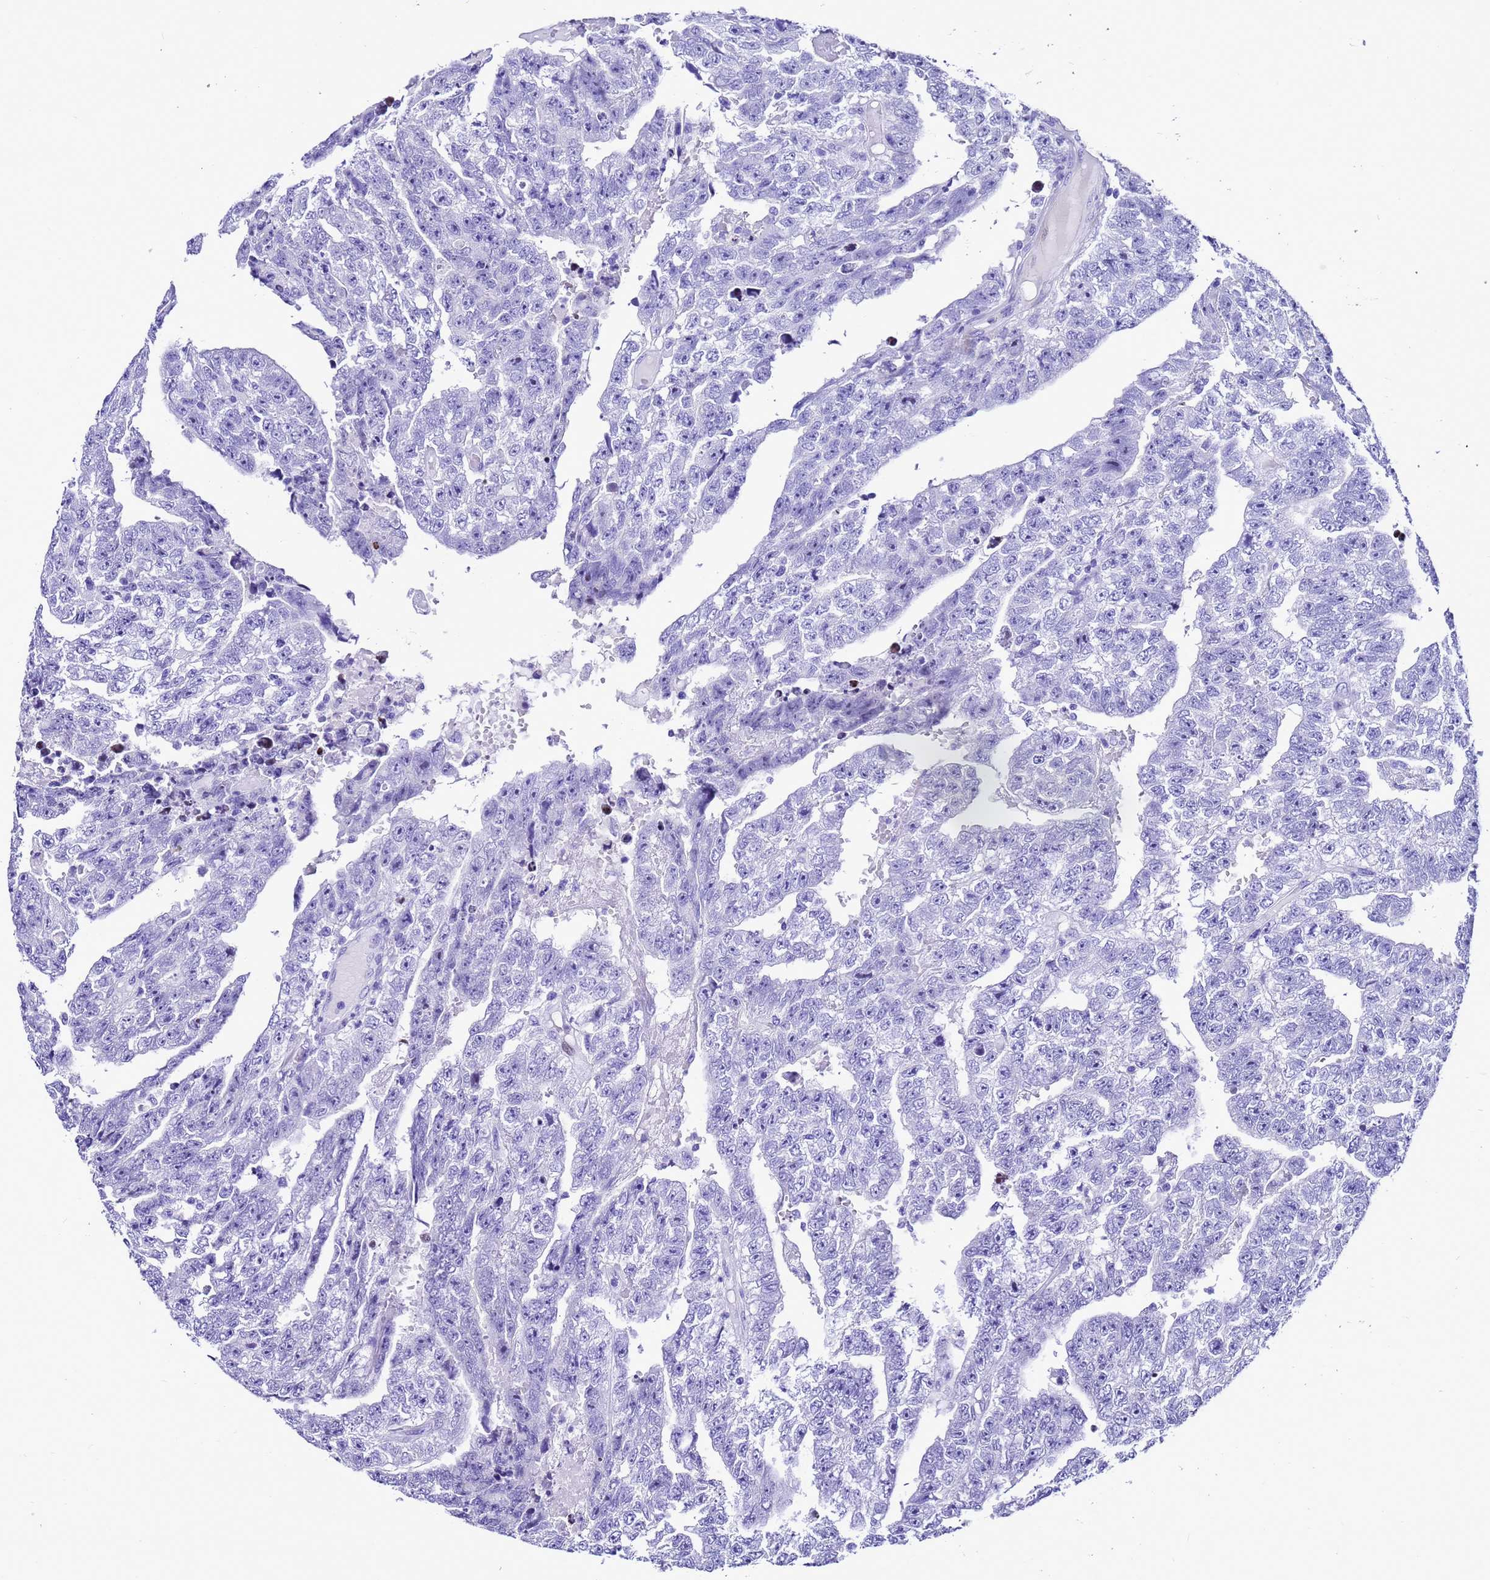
{"staining": {"intensity": "negative", "quantity": "none", "location": "none"}, "tissue": "testis cancer", "cell_type": "Tumor cells", "image_type": "cancer", "snomed": [{"axis": "morphology", "description": "Carcinoma, Embryonal, NOS"}, {"axis": "topography", "description": "Testis"}], "caption": "Tumor cells are negative for protein expression in human testis cancer.", "gene": "UGT2B10", "patient": {"sex": "male", "age": 25}}